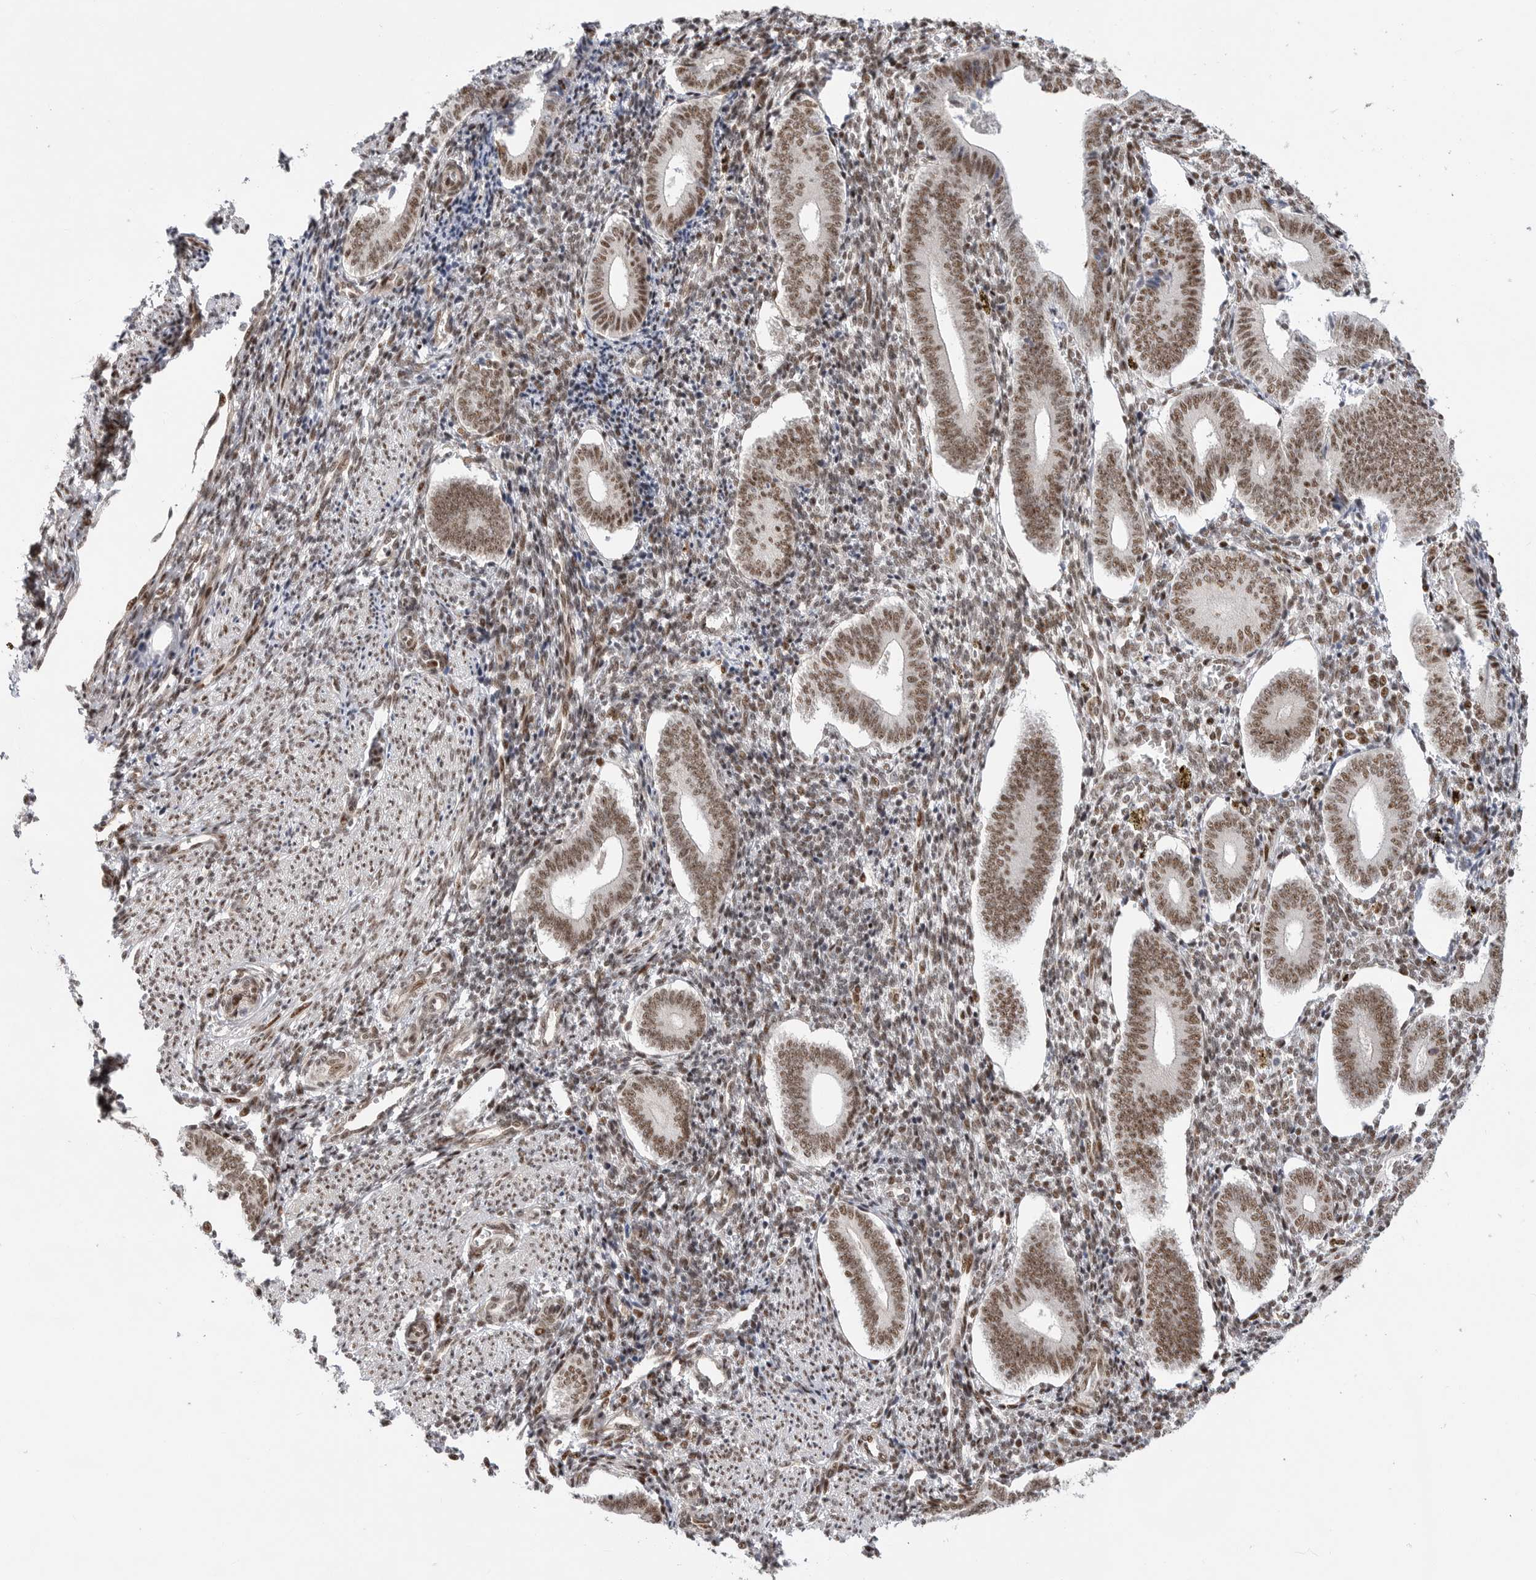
{"staining": {"intensity": "moderate", "quantity": ">75%", "location": "nuclear"}, "tissue": "endometrium", "cell_type": "Cells in endometrial stroma", "image_type": "normal", "snomed": [{"axis": "morphology", "description": "Normal tissue, NOS"}, {"axis": "topography", "description": "Uterus"}, {"axis": "topography", "description": "Endometrium"}], "caption": "Immunohistochemistry of unremarkable endometrium displays medium levels of moderate nuclear positivity in approximately >75% of cells in endometrial stroma. (Stains: DAB in brown, nuclei in blue, Microscopy: brightfield microscopy at high magnification).", "gene": "GPATCH2", "patient": {"sex": "female", "age": 33}}